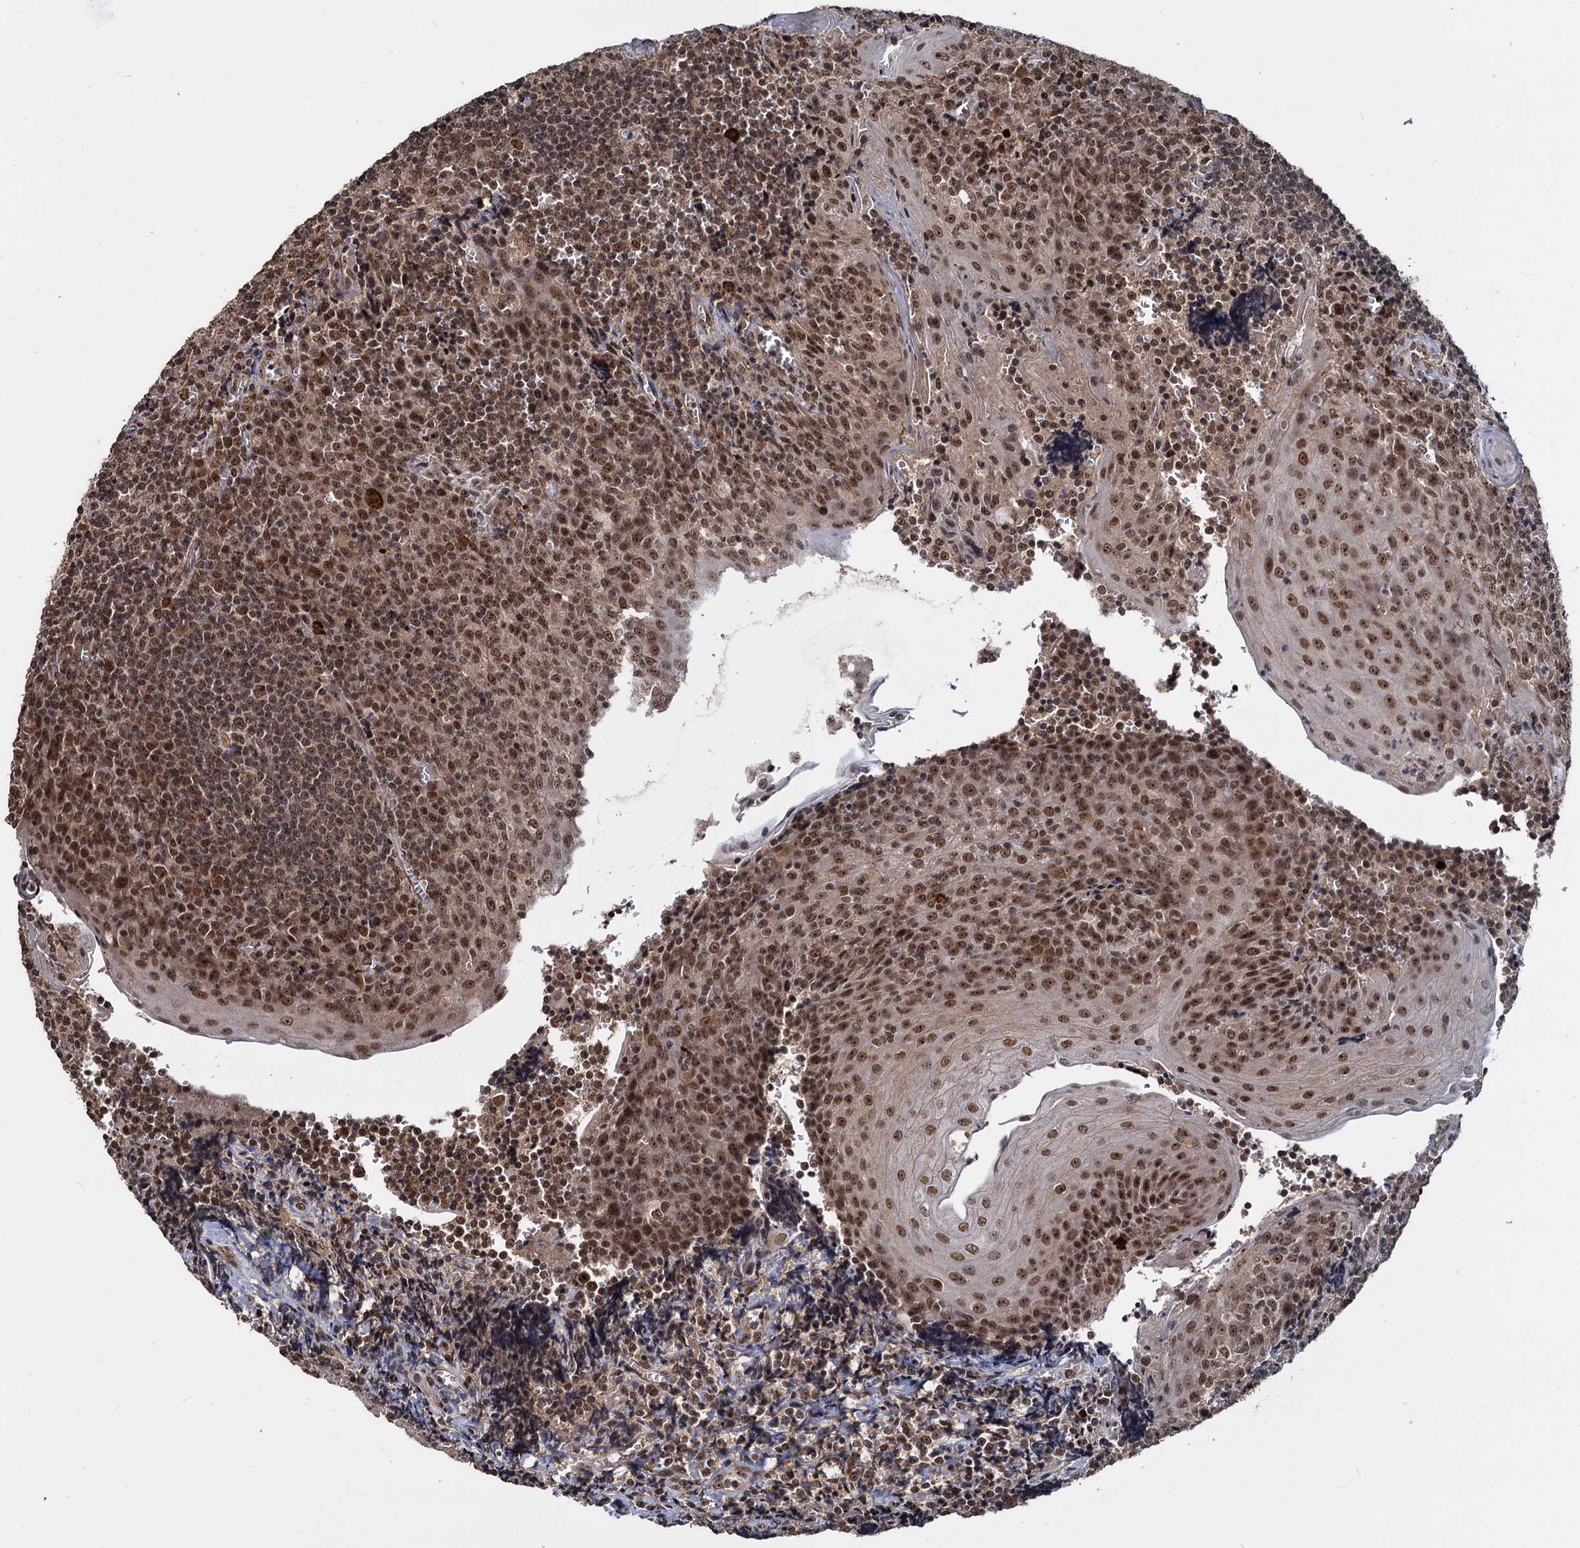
{"staining": {"intensity": "moderate", "quantity": ">75%", "location": "nuclear"}, "tissue": "tonsil", "cell_type": "Germinal center cells", "image_type": "normal", "snomed": [{"axis": "morphology", "description": "Normal tissue, NOS"}, {"axis": "topography", "description": "Tonsil"}], "caption": "Immunohistochemistry (IHC) of normal human tonsil displays medium levels of moderate nuclear positivity in about >75% of germinal center cells. The staining is performed using DAB brown chromogen to label protein expression. The nuclei are counter-stained blue using hematoxylin.", "gene": "FAM216B", "patient": {"sex": "male", "age": 27}}